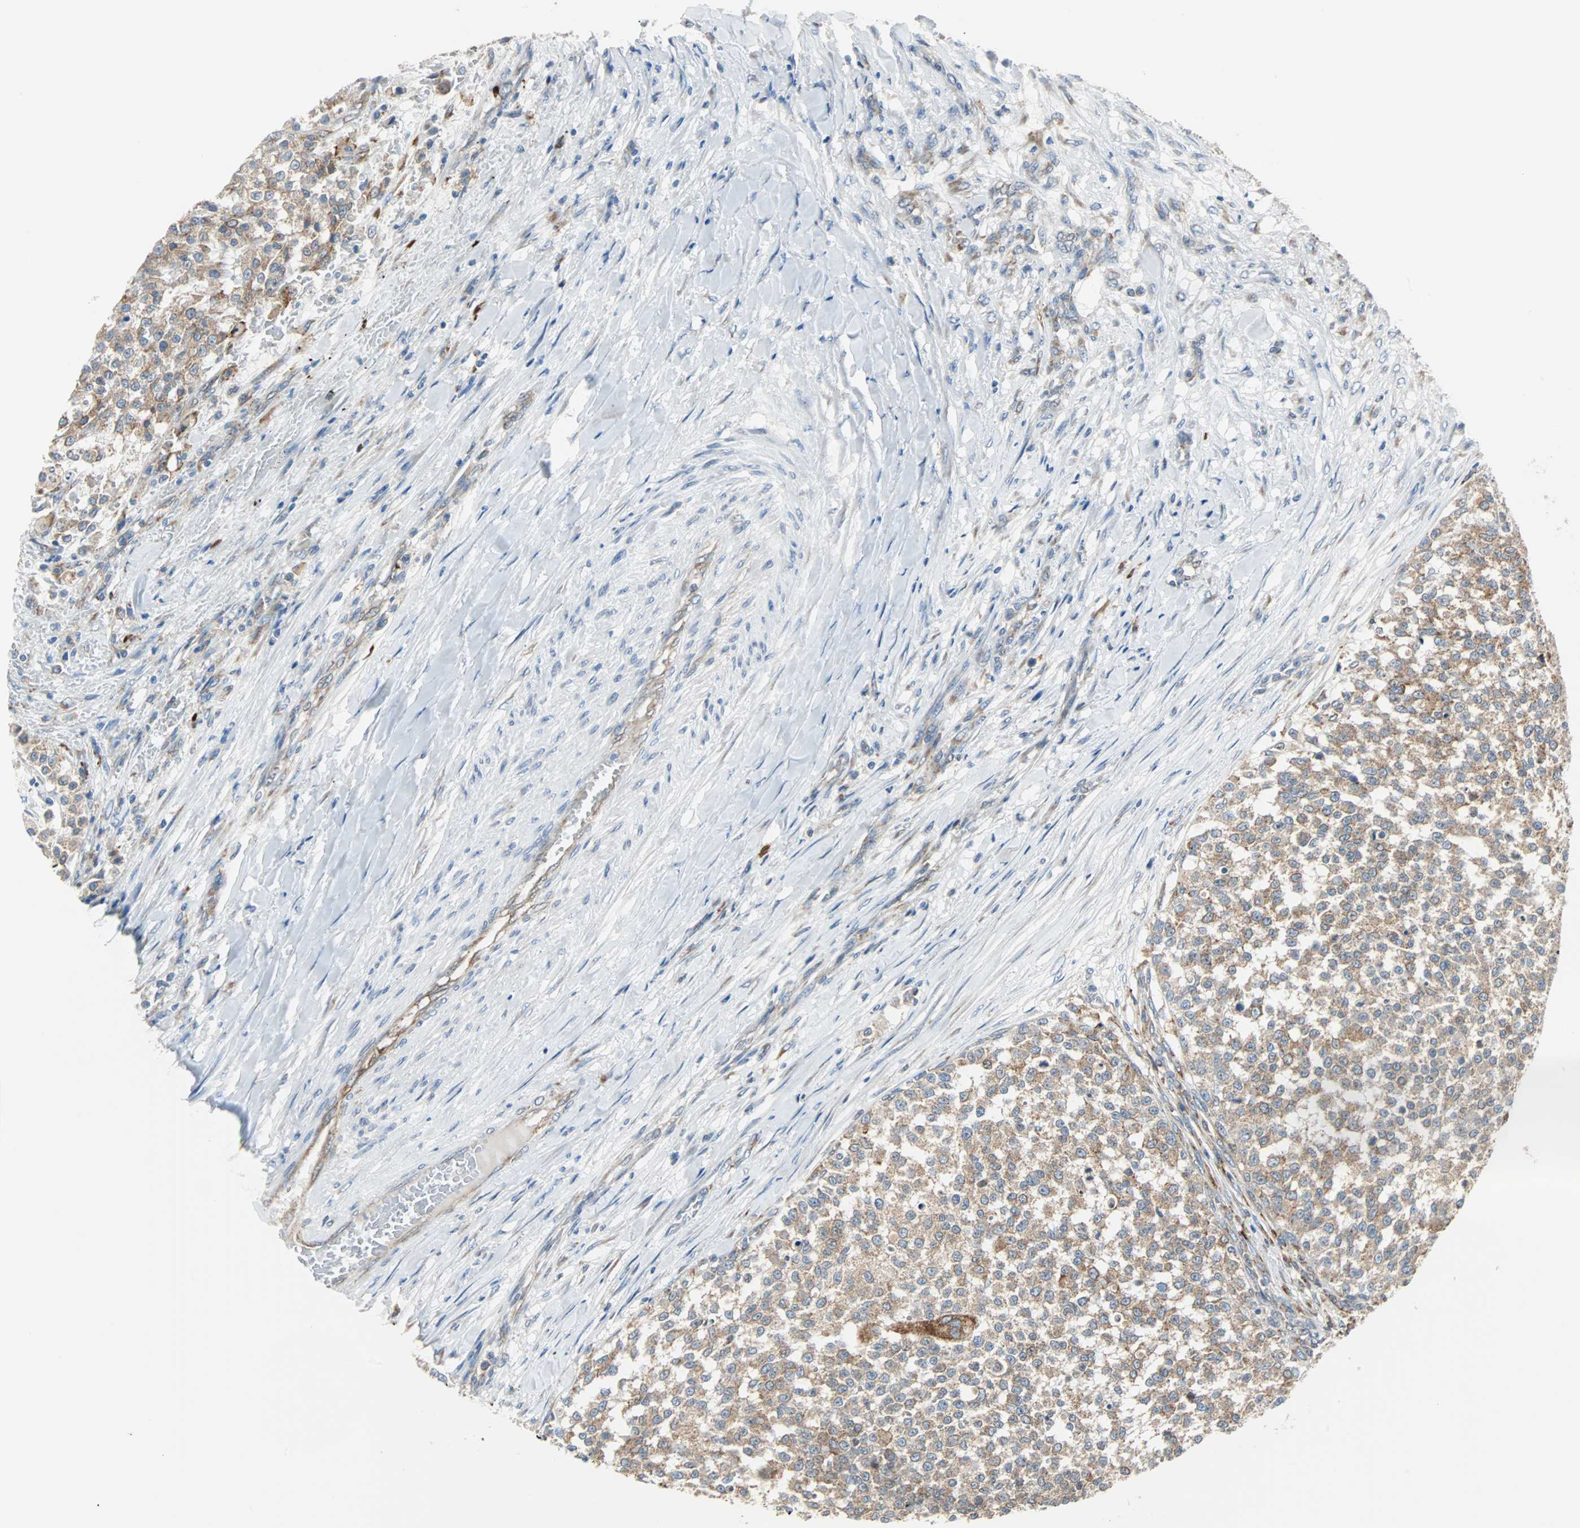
{"staining": {"intensity": "weak", "quantity": ">75%", "location": "cytoplasmic/membranous"}, "tissue": "testis cancer", "cell_type": "Tumor cells", "image_type": "cancer", "snomed": [{"axis": "morphology", "description": "Seminoma, NOS"}, {"axis": "topography", "description": "Testis"}], "caption": "This photomicrograph shows IHC staining of human testis cancer, with low weak cytoplasmic/membranous positivity in approximately >75% of tumor cells.", "gene": "PDIA4", "patient": {"sex": "male", "age": 59}}